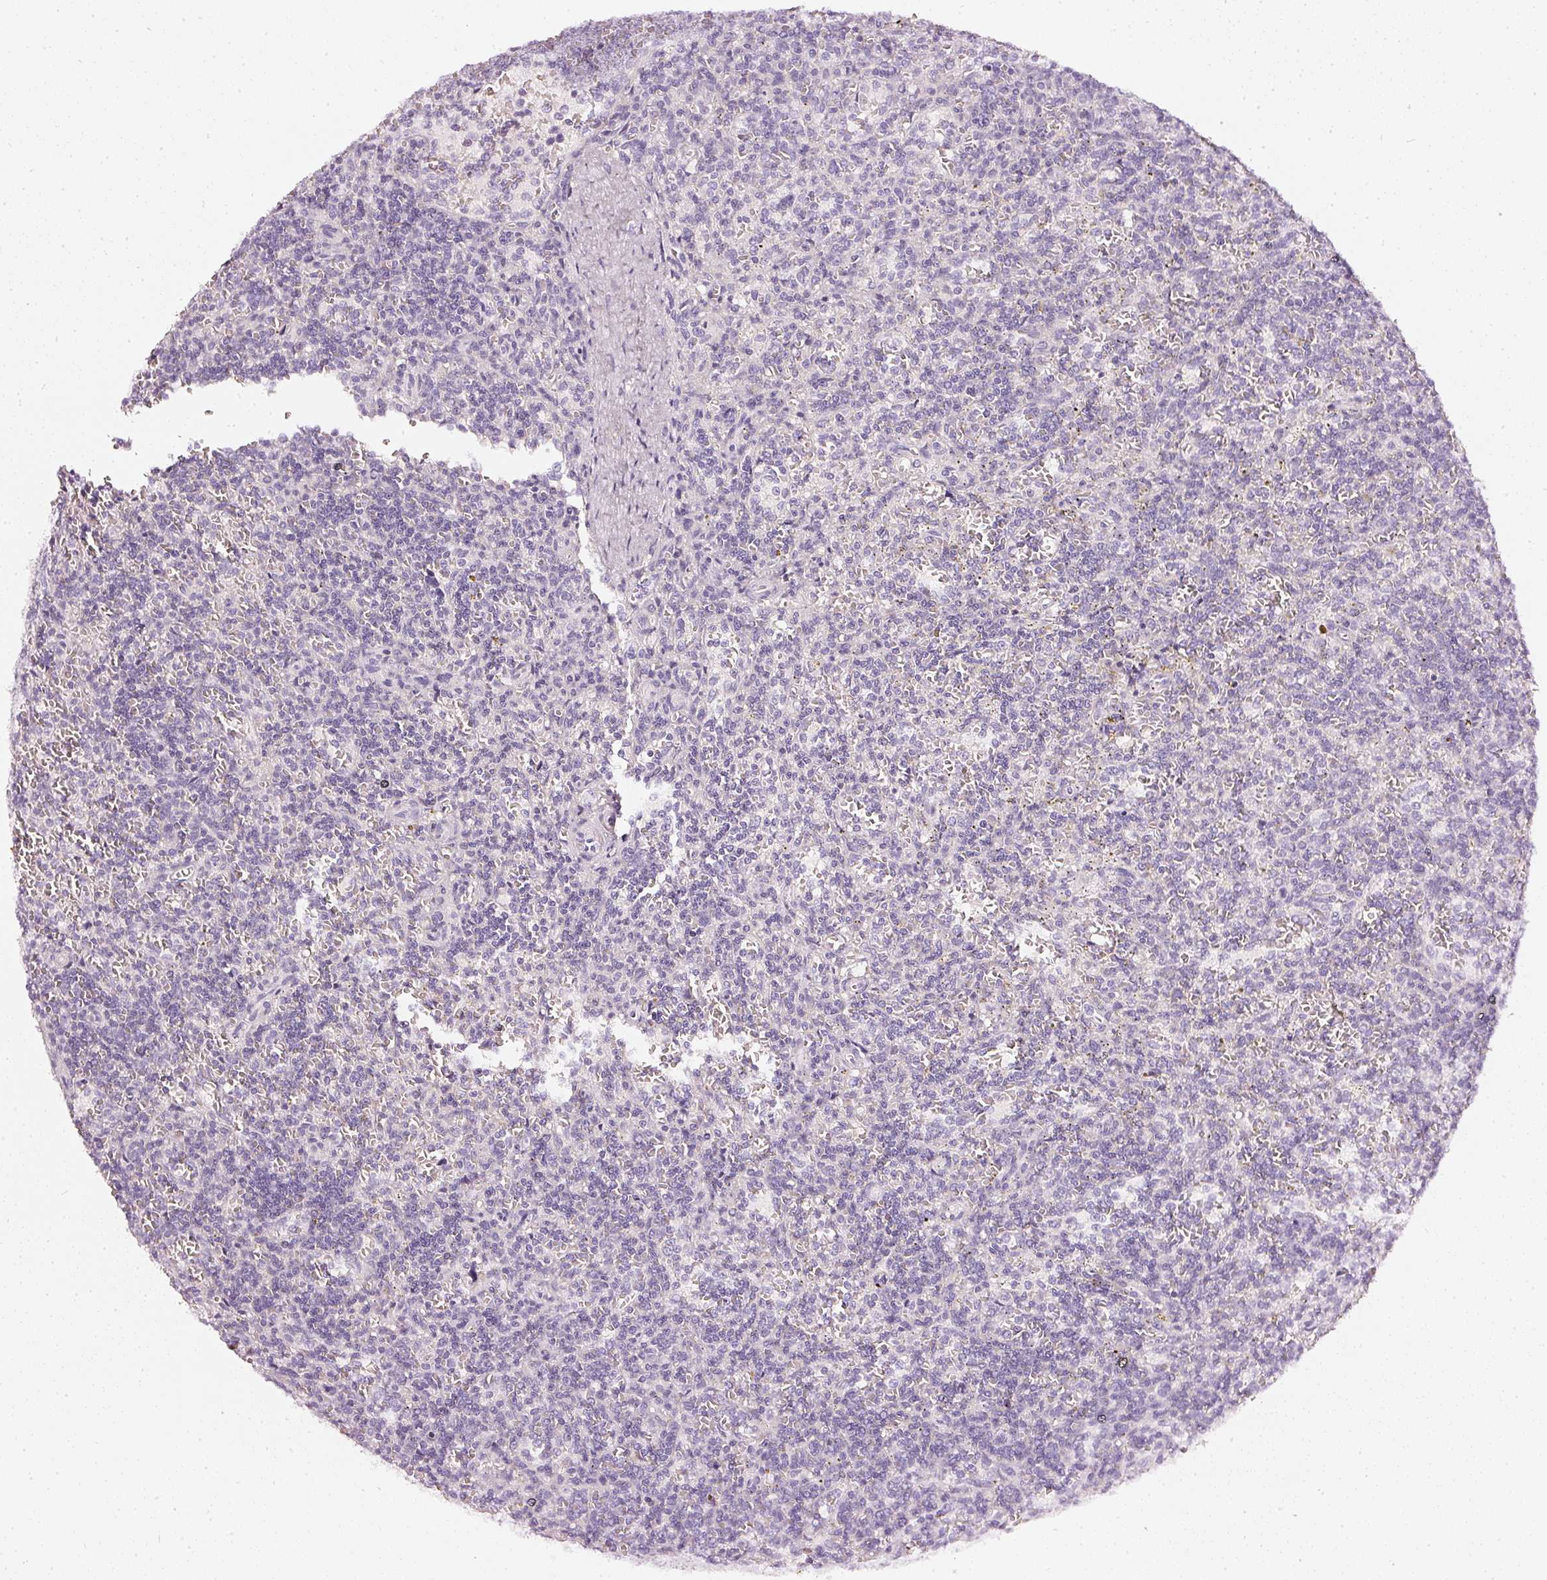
{"staining": {"intensity": "negative", "quantity": "none", "location": "none"}, "tissue": "lymphoma", "cell_type": "Tumor cells", "image_type": "cancer", "snomed": [{"axis": "morphology", "description": "Malignant lymphoma, non-Hodgkin's type, Low grade"}, {"axis": "topography", "description": "Spleen"}], "caption": "IHC of human low-grade malignant lymphoma, non-Hodgkin's type exhibits no staining in tumor cells.", "gene": "CNP", "patient": {"sex": "male", "age": 73}}